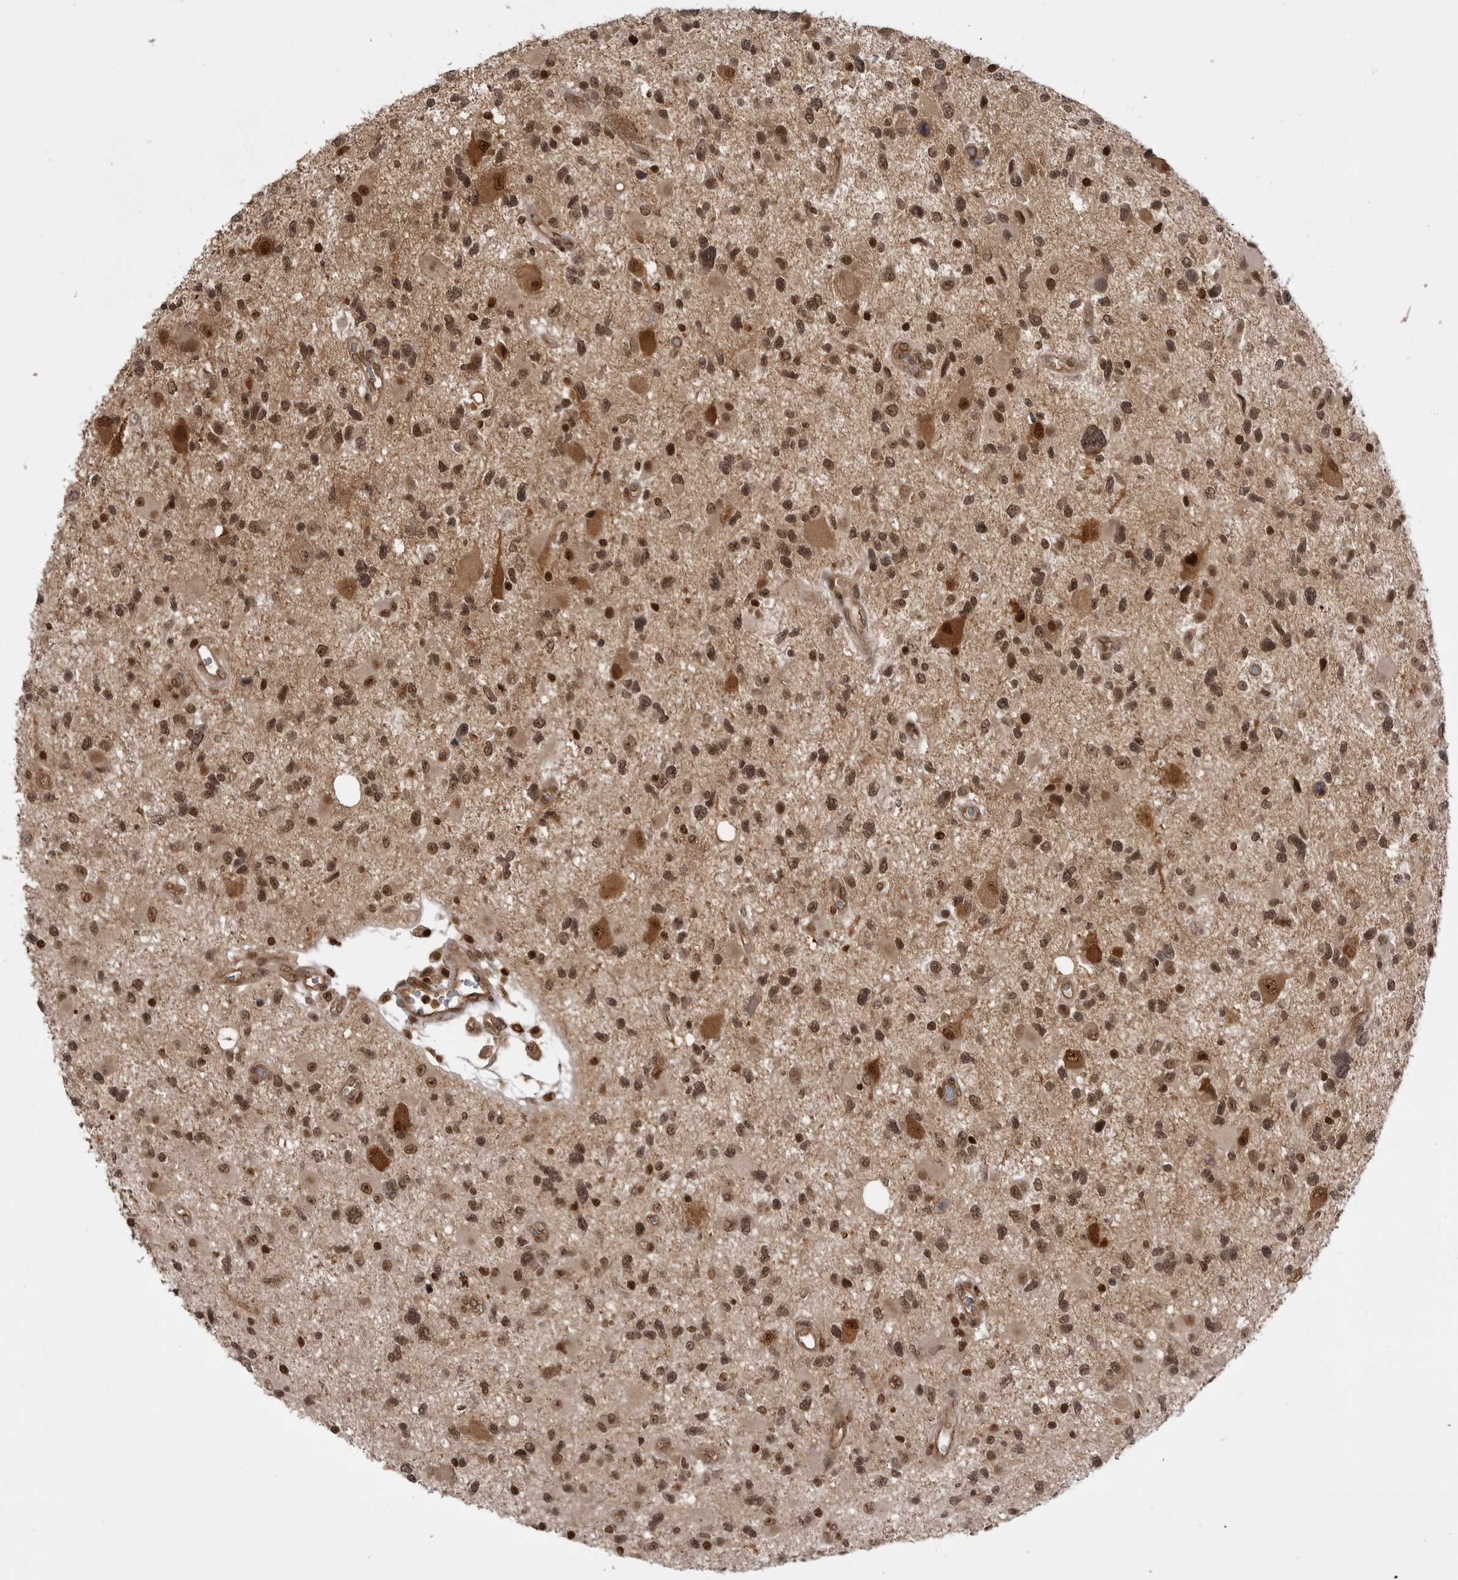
{"staining": {"intensity": "moderate", "quantity": ">75%", "location": "cytoplasmic/membranous,nuclear"}, "tissue": "glioma", "cell_type": "Tumor cells", "image_type": "cancer", "snomed": [{"axis": "morphology", "description": "Glioma, malignant, High grade"}, {"axis": "topography", "description": "Brain"}], "caption": "Immunohistochemical staining of human glioma displays medium levels of moderate cytoplasmic/membranous and nuclear staining in approximately >75% of tumor cells. The protein is shown in brown color, while the nuclei are stained blue.", "gene": "PTK2B", "patient": {"sex": "male", "age": 33}}